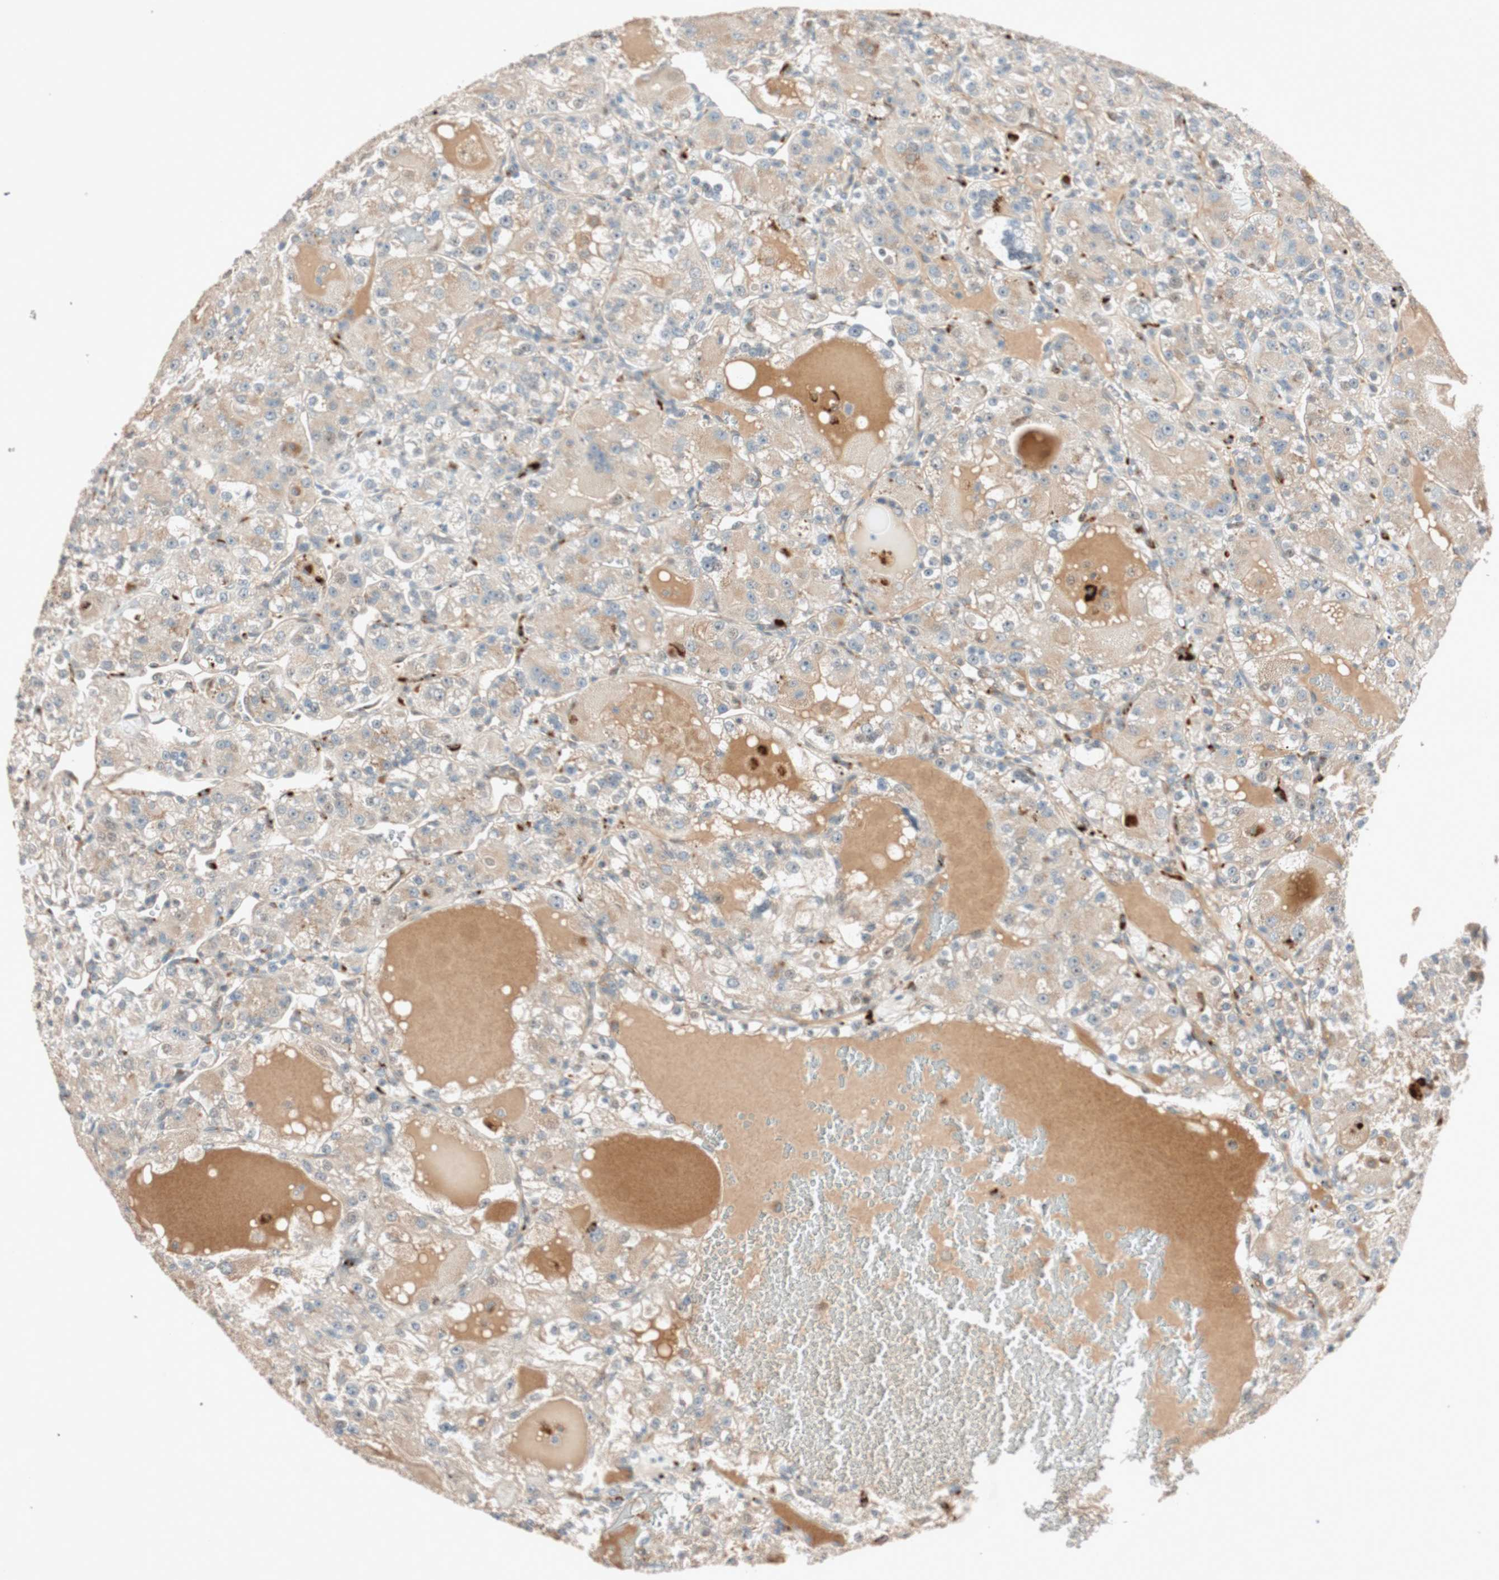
{"staining": {"intensity": "weak", "quantity": ">75%", "location": "cytoplasmic/membranous"}, "tissue": "renal cancer", "cell_type": "Tumor cells", "image_type": "cancer", "snomed": [{"axis": "morphology", "description": "Normal tissue, NOS"}, {"axis": "morphology", "description": "Adenocarcinoma, NOS"}, {"axis": "topography", "description": "Kidney"}], "caption": "This is a micrograph of IHC staining of renal adenocarcinoma, which shows weak expression in the cytoplasmic/membranous of tumor cells.", "gene": "EPHA6", "patient": {"sex": "male", "age": 61}}